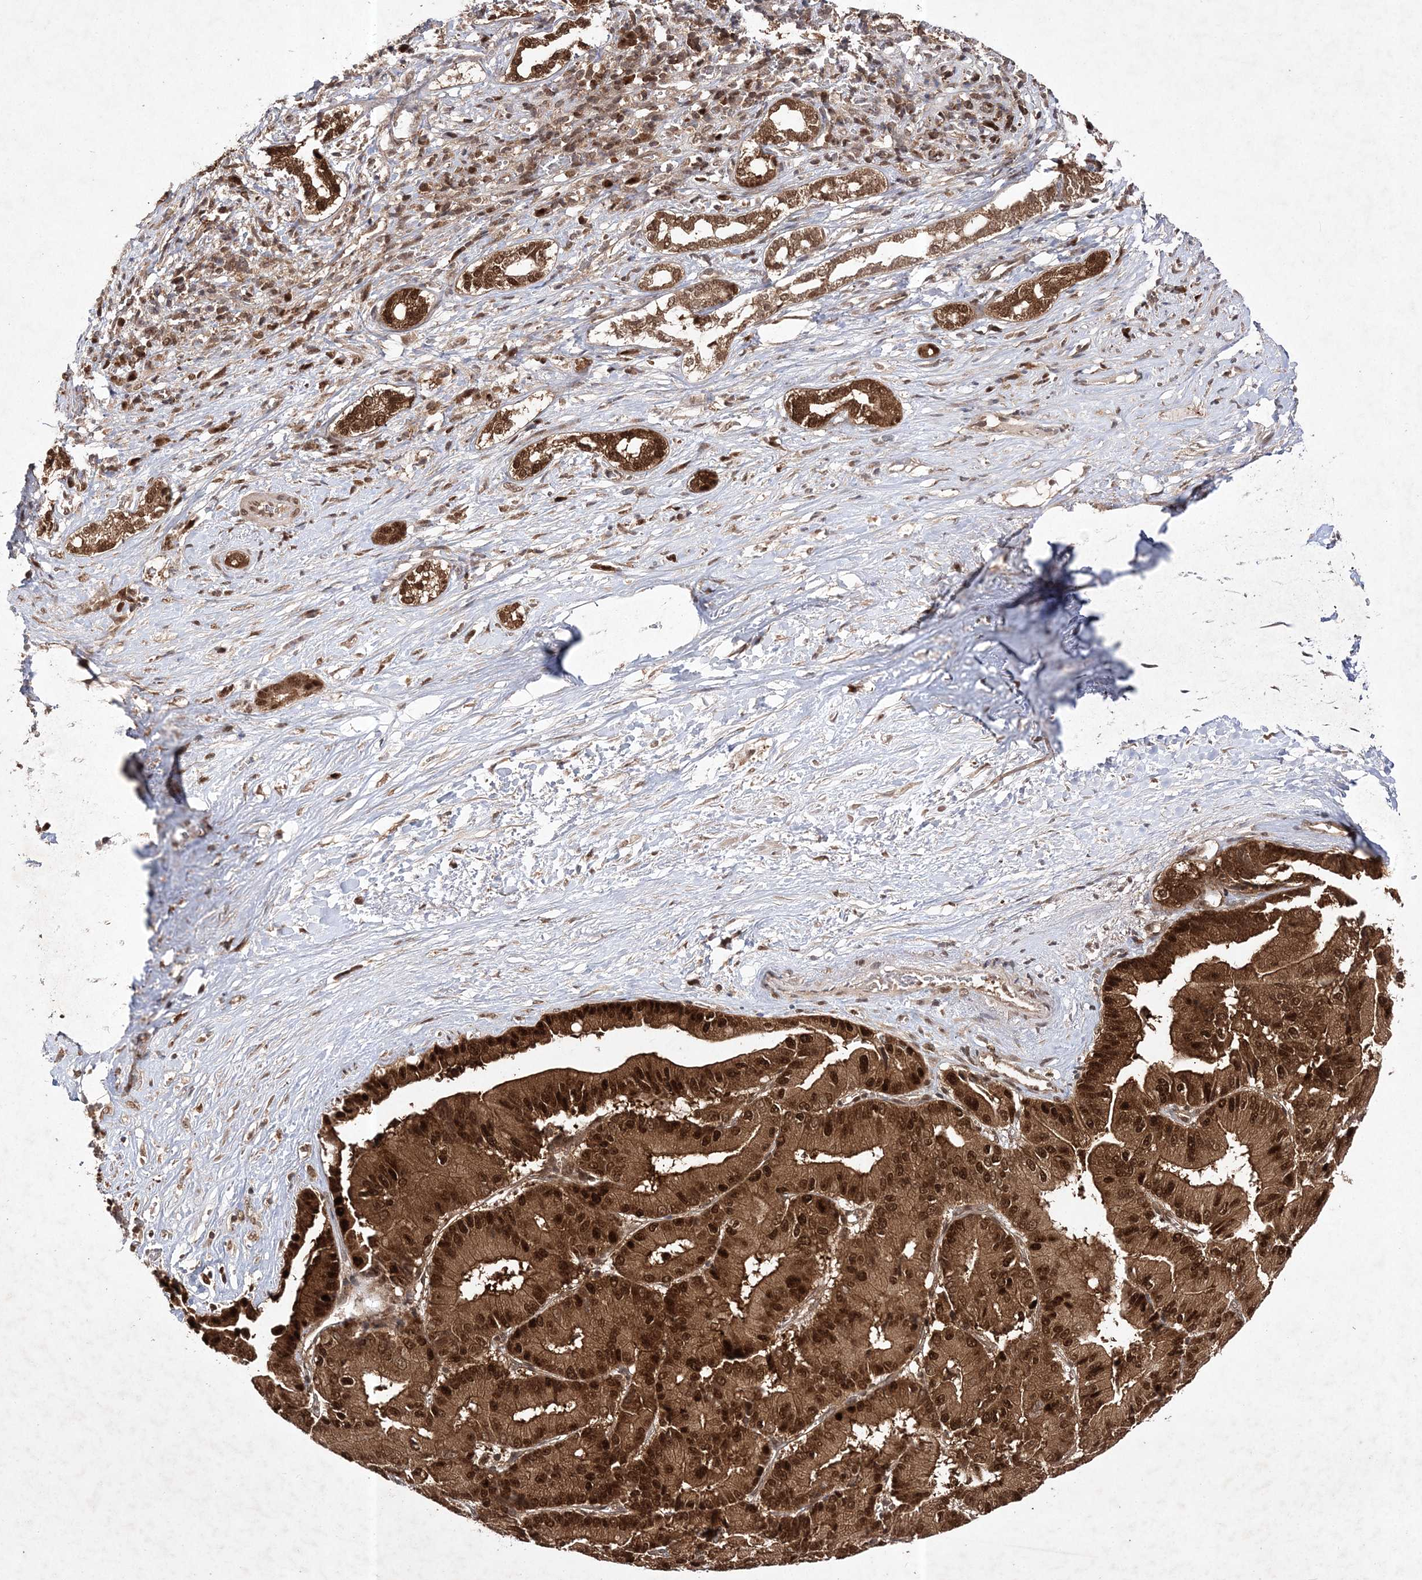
{"staining": {"intensity": "strong", "quantity": ">75%", "location": "cytoplasmic/membranous,nuclear"}, "tissue": "liver cancer", "cell_type": "Tumor cells", "image_type": "cancer", "snomed": [{"axis": "morphology", "description": "Cholangiocarcinoma"}, {"axis": "topography", "description": "Liver"}], "caption": "Liver cancer stained for a protein shows strong cytoplasmic/membranous and nuclear positivity in tumor cells.", "gene": "NIF3L1", "patient": {"sex": "female", "age": 75}}